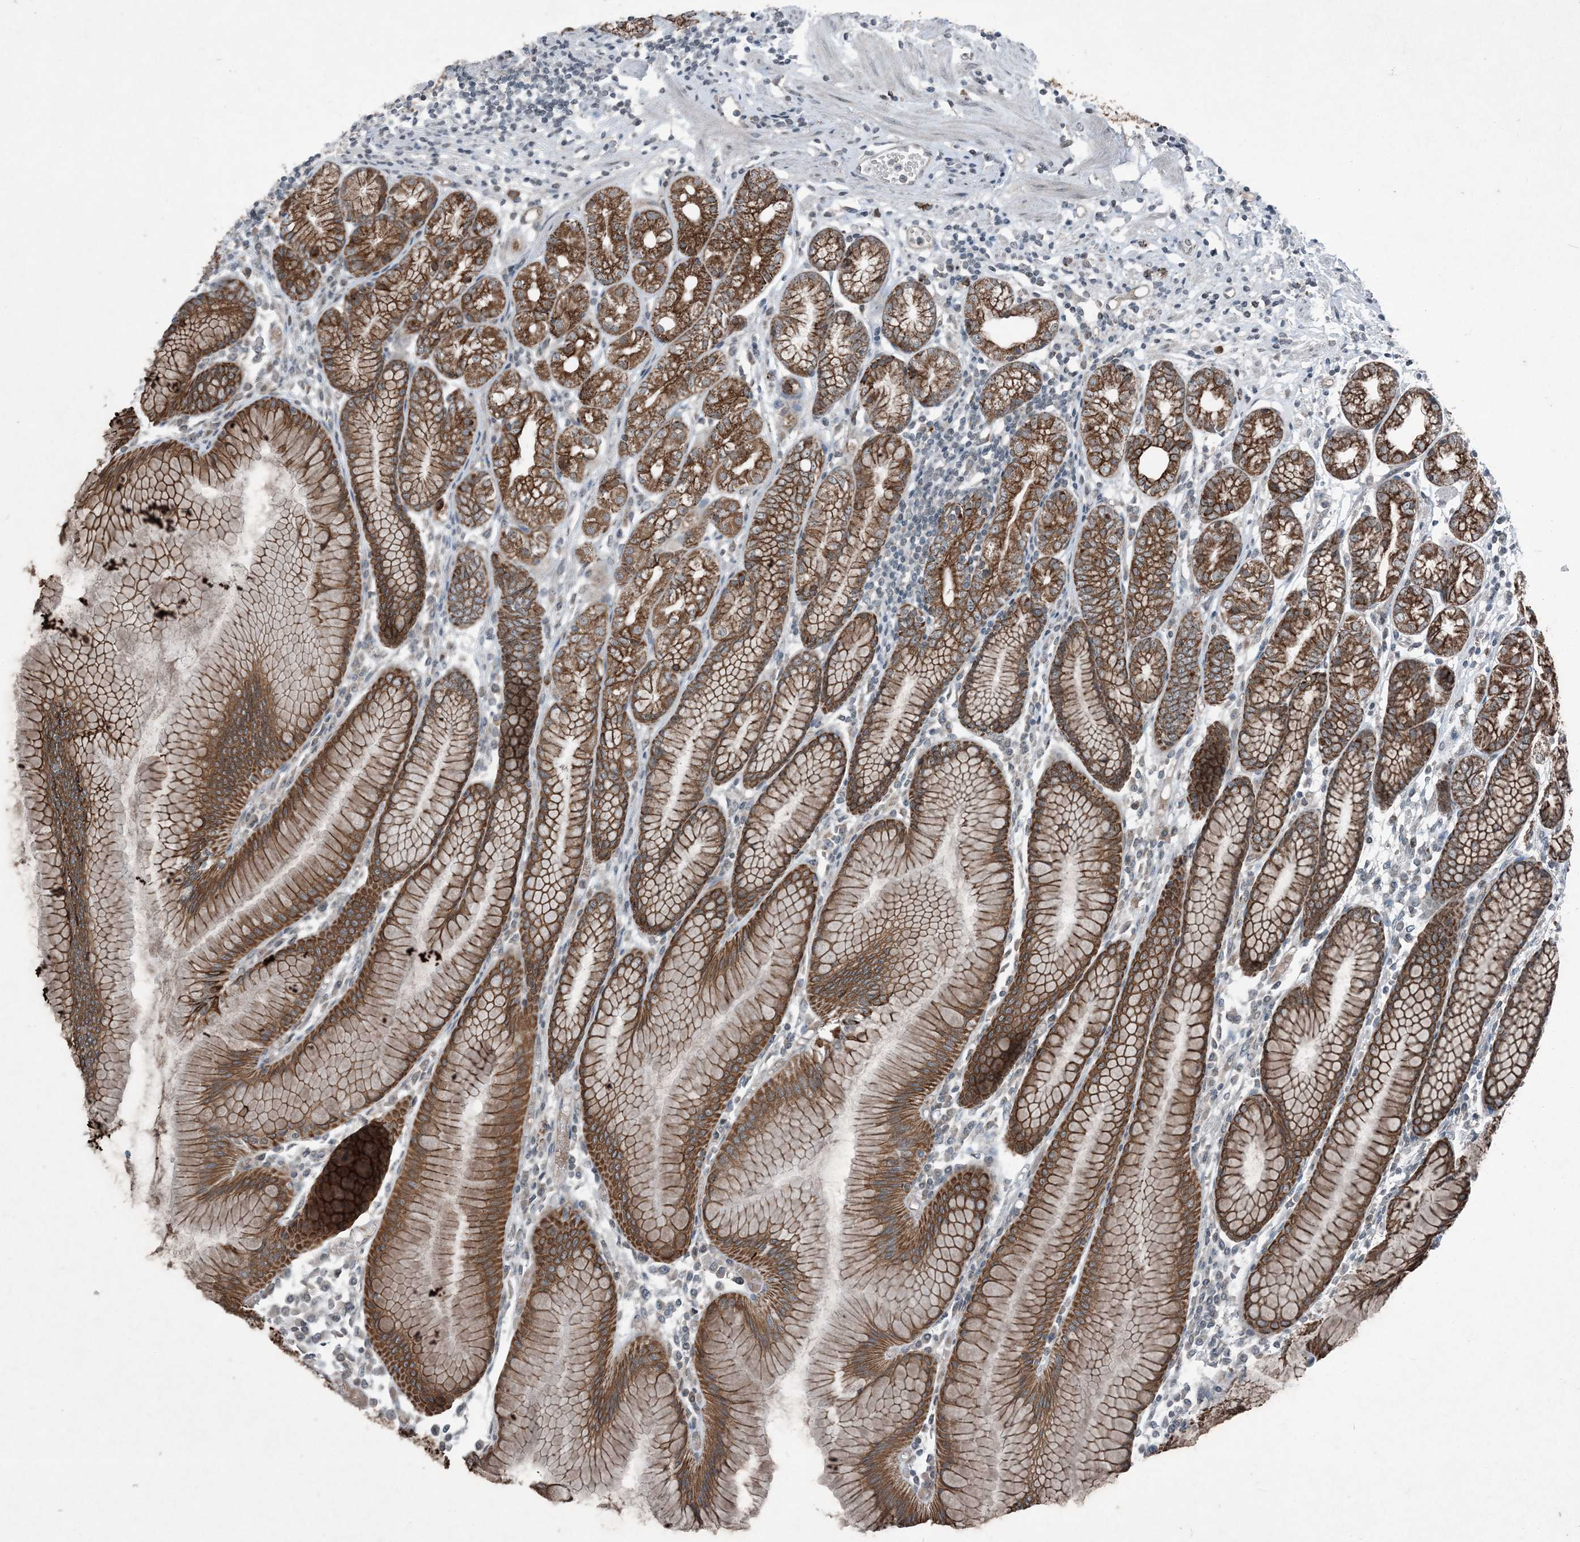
{"staining": {"intensity": "strong", "quantity": ">75%", "location": "cytoplasmic/membranous"}, "tissue": "stomach", "cell_type": "Glandular cells", "image_type": "normal", "snomed": [{"axis": "morphology", "description": "Normal tissue, NOS"}, {"axis": "topography", "description": "Stomach"}], "caption": "Approximately >75% of glandular cells in normal human stomach exhibit strong cytoplasmic/membranous protein positivity as visualized by brown immunohistochemical staining.", "gene": "PC", "patient": {"sex": "female", "age": 57}}